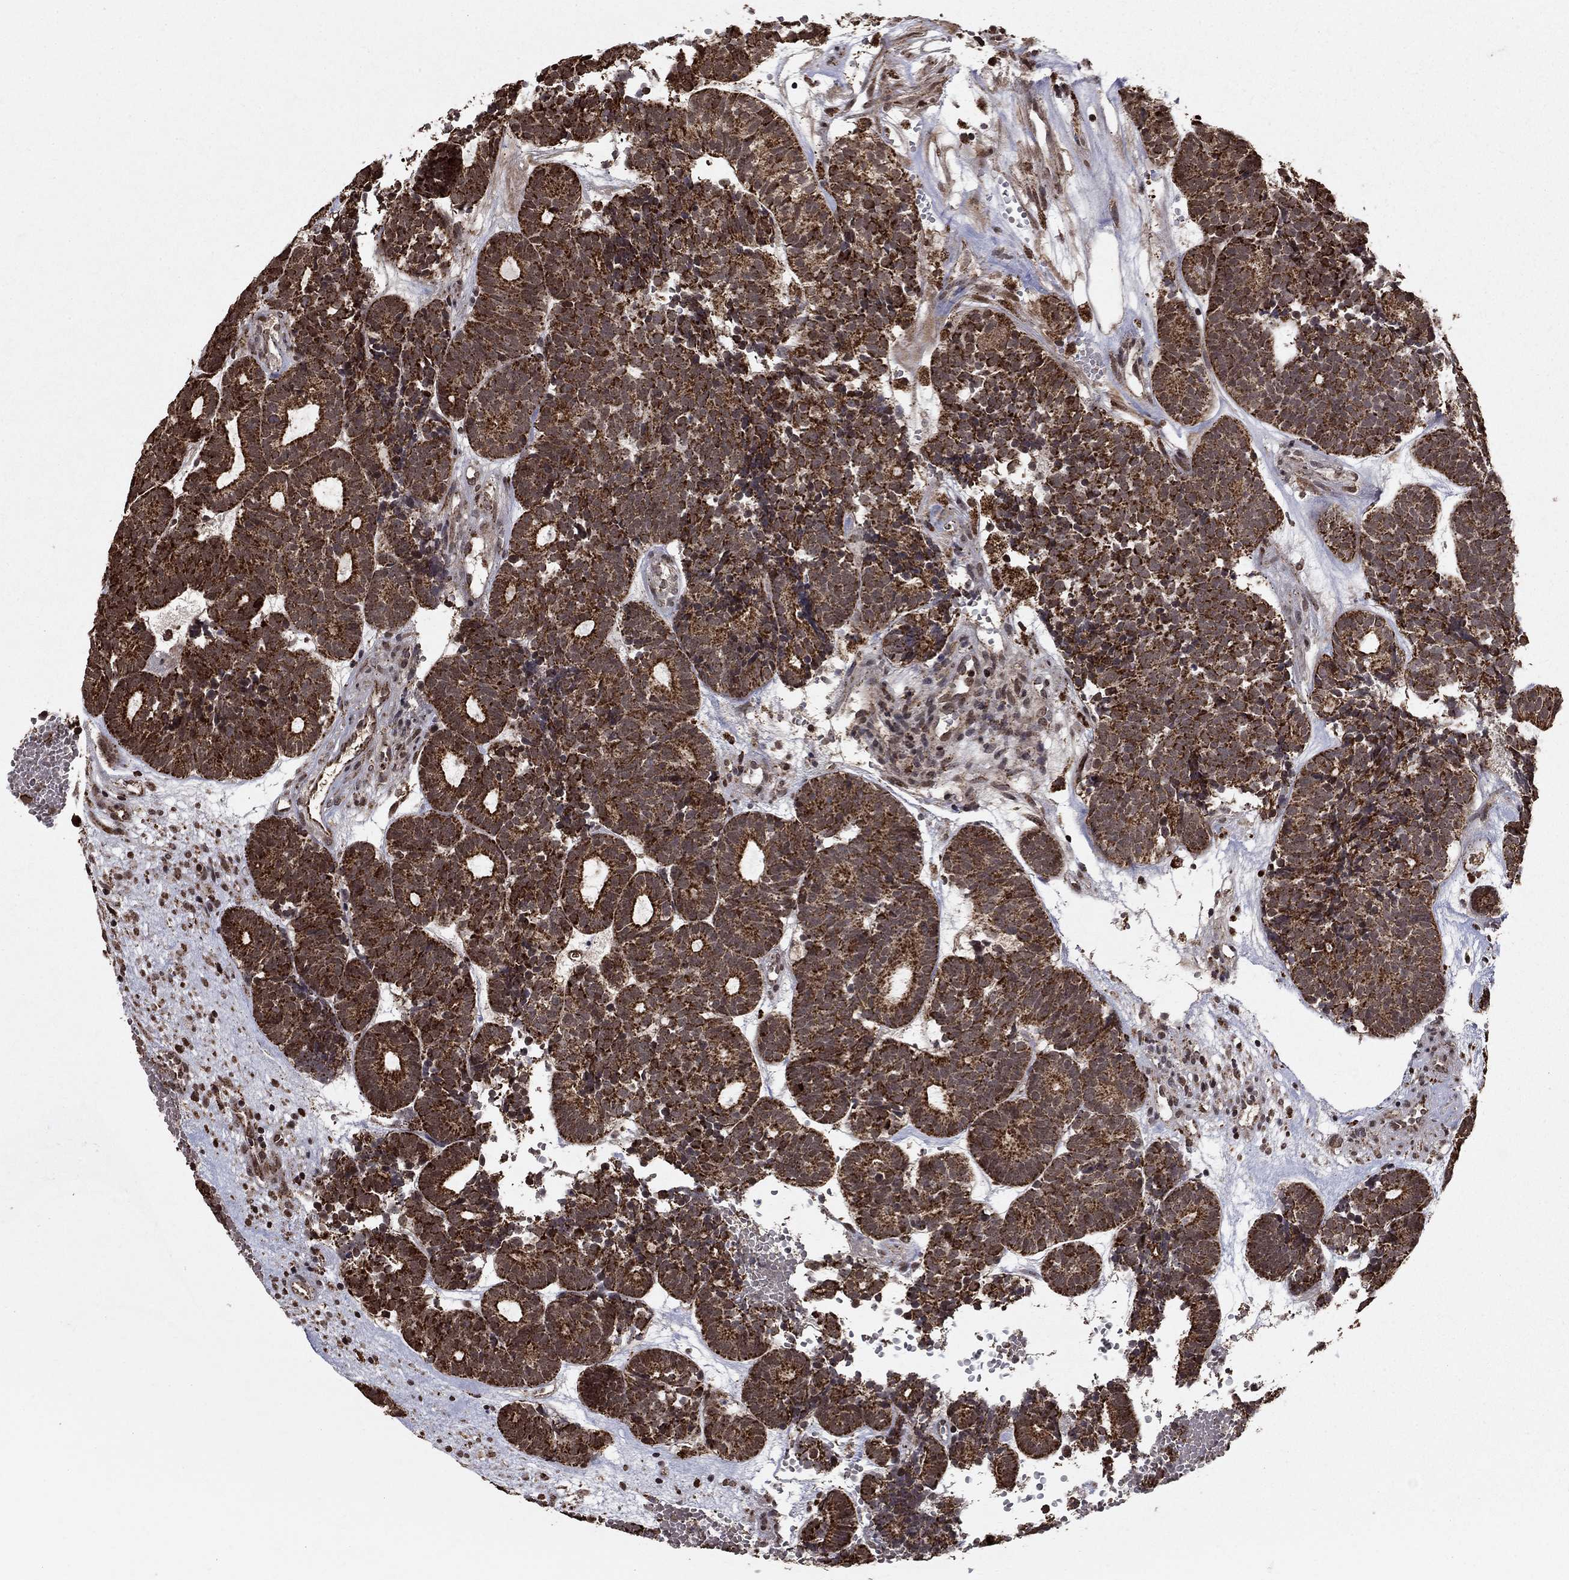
{"staining": {"intensity": "strong", "quantity": ">75%", "location": "cytoplasmic/membranous"}, "tissue": "head and neck cancer", "cell_type": "Tumor cells", "image_type": "cancer", "snomed": [{"axis": "morphology", "description": "Adenocarcinoma, NOS"}, {"axis": "topography", "description": "Head-Neck"}], "caption": "Approximately >75% of tumor cells in head and neck adenocarcinoma show strong cytoplasmic/membranous protein expression as visualized by brown immunohistochemical staining.", "gene": "ACOT13", "patient": {"sex": "female", "age": 81}}